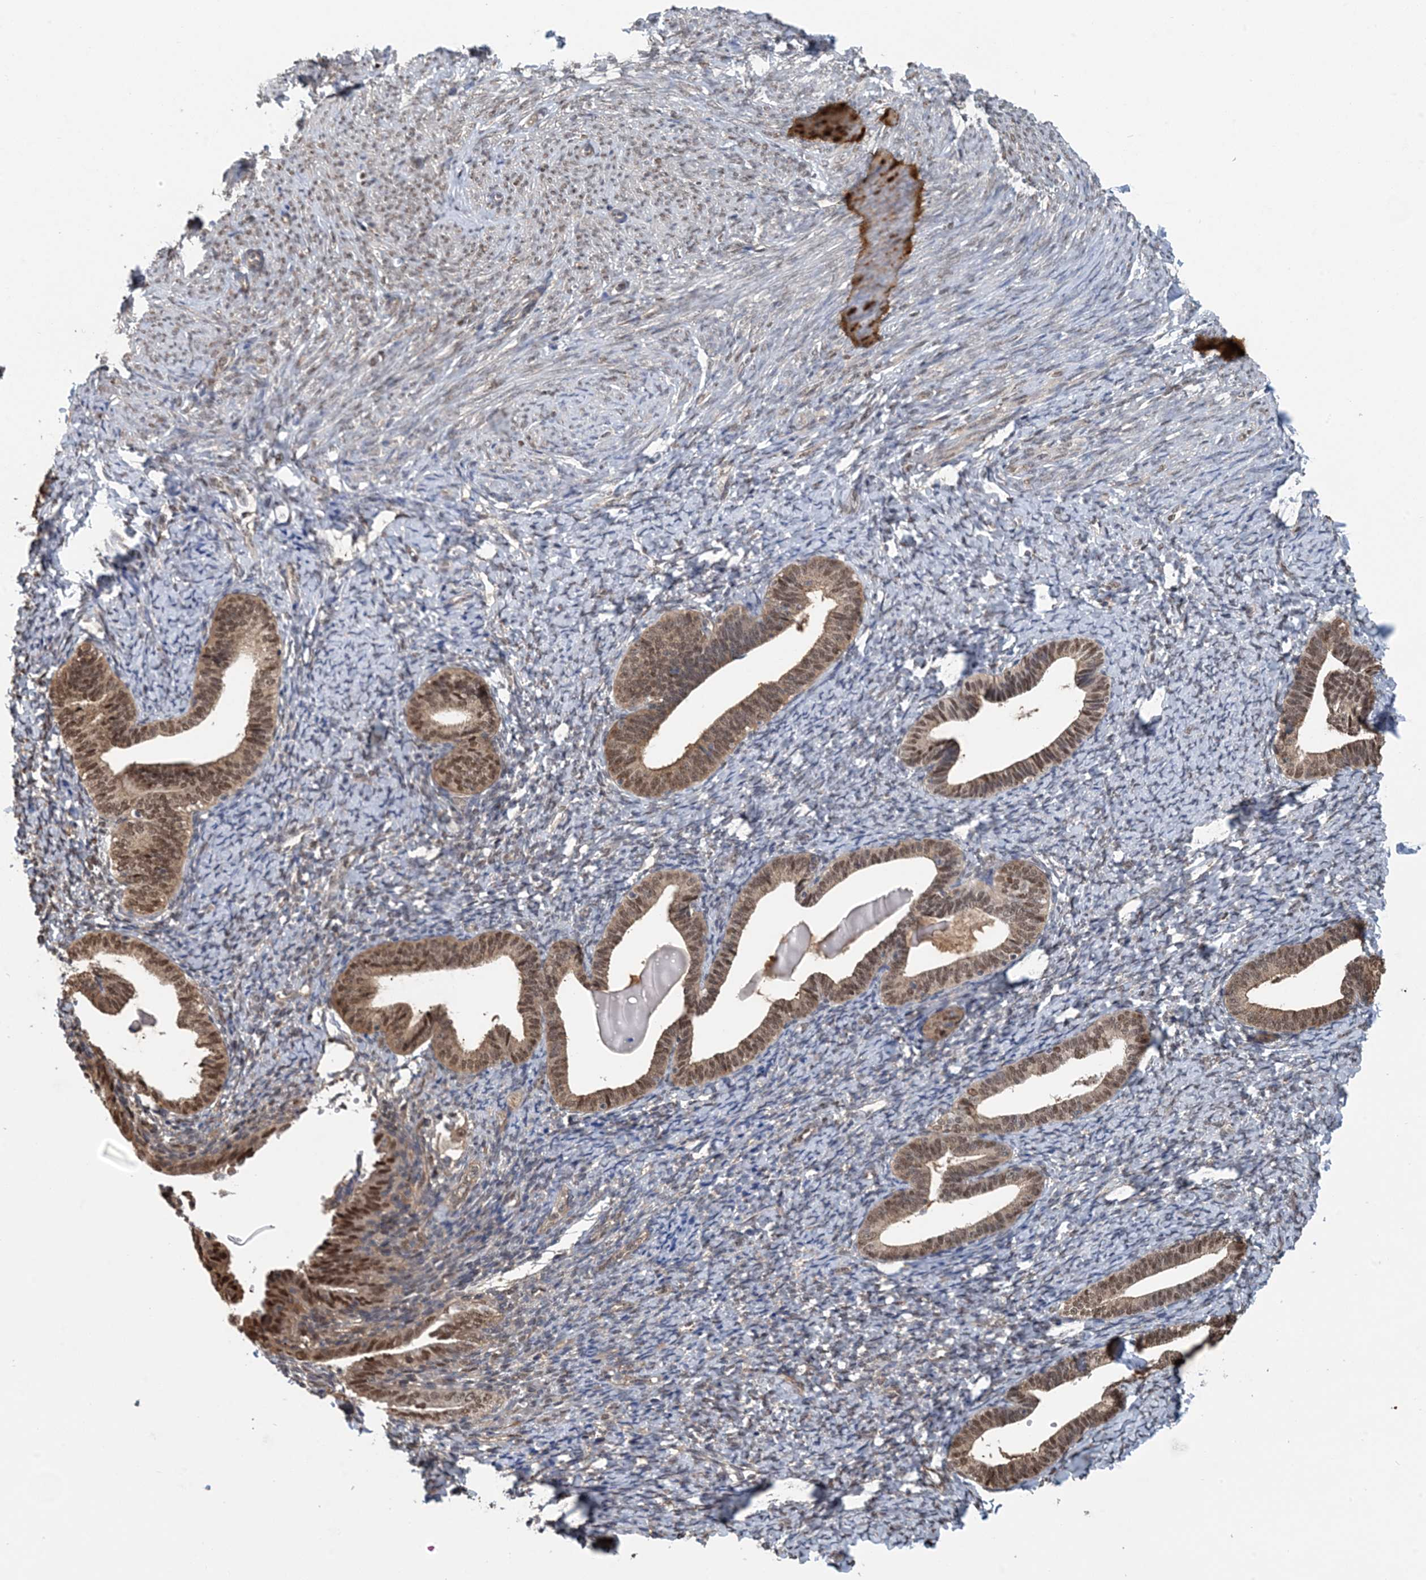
{"staining": {"intensity": "weak", "quantity": "<25%", "location": "nuclear"}, "tissue": "endometrium", "cell_type": "Cells in endometrial stroma", "image_type": "normal", "snomed": [{"axis": "morphology", "description": "Normal tissue, NOS"}, {"axis": "topography", "description": "Endometrium"}], "caption": "IHC micrograph of normal human endometrium stained for a protein (brown), which exhibits no expression in cells in endometrial stroma. Nuclei are stained in blue.", "gene": "HIKESHI", "patient": {"sex": "female", "age": 72}}